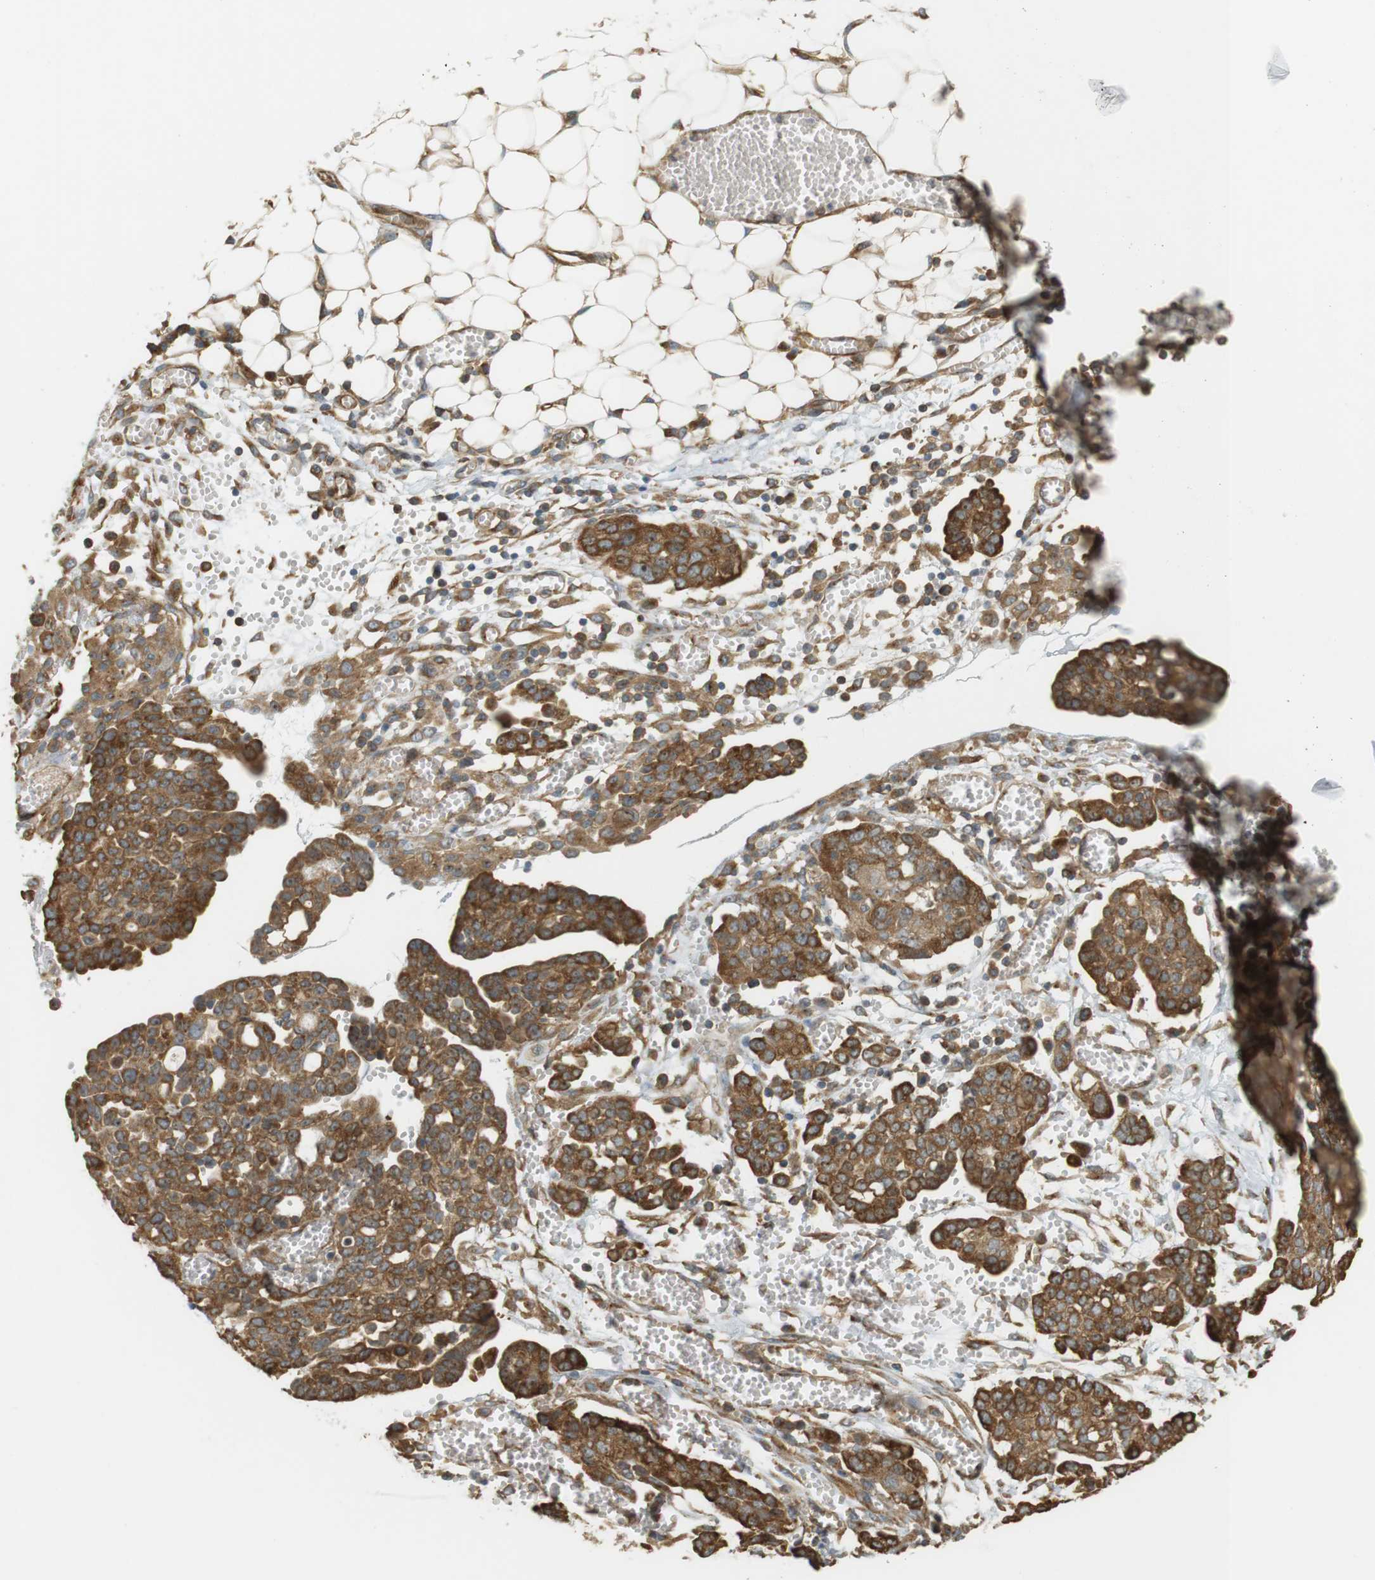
{"staining": {"intensity": "strong", "quantity": ">75%", "location": "cytoplasmic/membranous,nuclear"}, "tissue": "ovarian cancer", "cell_type": "Tumor cells", "image_type": "cancer", "snomed": [{"axis": "morphology", "description": "Cystadenocarcinoma, serous, NOS"}, {"axis": "topography", "description": "Soft tissue"}, {"axis": "topography", "description": "Ovary"}], "caption": "DAB immunohistochemical staining of human serous cystadenocarcinoma (ovarian) exhibits strong cytoplasmic/membranous and nuclear protein positivity in about >75% of tumor cells. The protein is shown in brown color, while the nuclei are stained blue.", "gene": "PA2G4", "patient": {"sex": "female", "age": 57}}